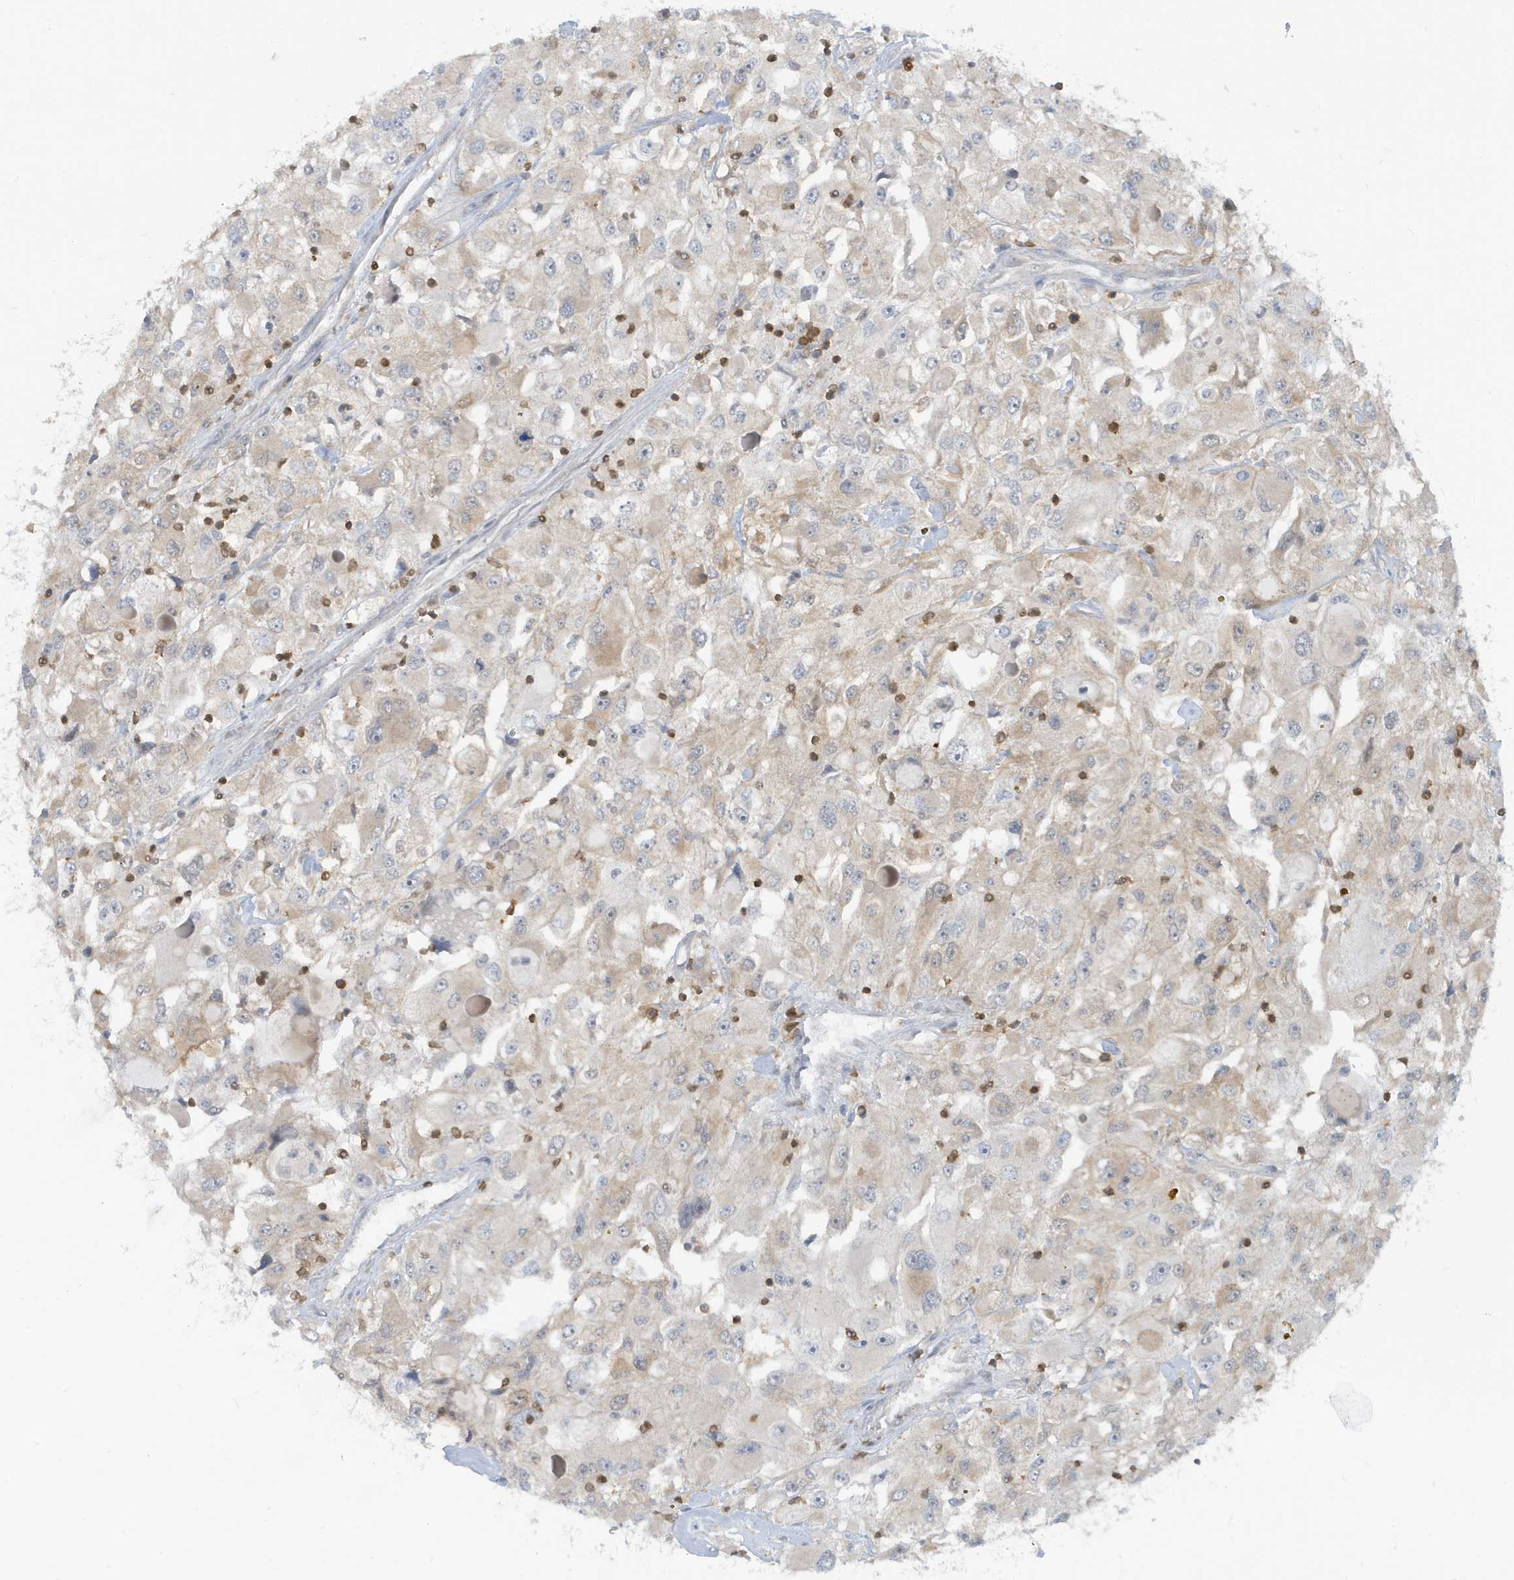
{"staining": {"intensity": "weak", "quantity": "<25%", "location": "cytoplasmic/membranous"}, "tissue": "renal cancer", "cell_type": "Tumor cells", "image_type": "cancer", "snomed": [{"axis": "morphology", "description": "Adenocarcinoma, NOS"}, {"axis": "topography", "description": "Kidney"}], "caption": "An IHC image of renal adenocarcinoma is shown. There is no staining in tumor cells of renal adenocarcinoma. Nuclei are stained in blue.", "gene": "OGA", "patient": {"sex": "female", "age": 52}}